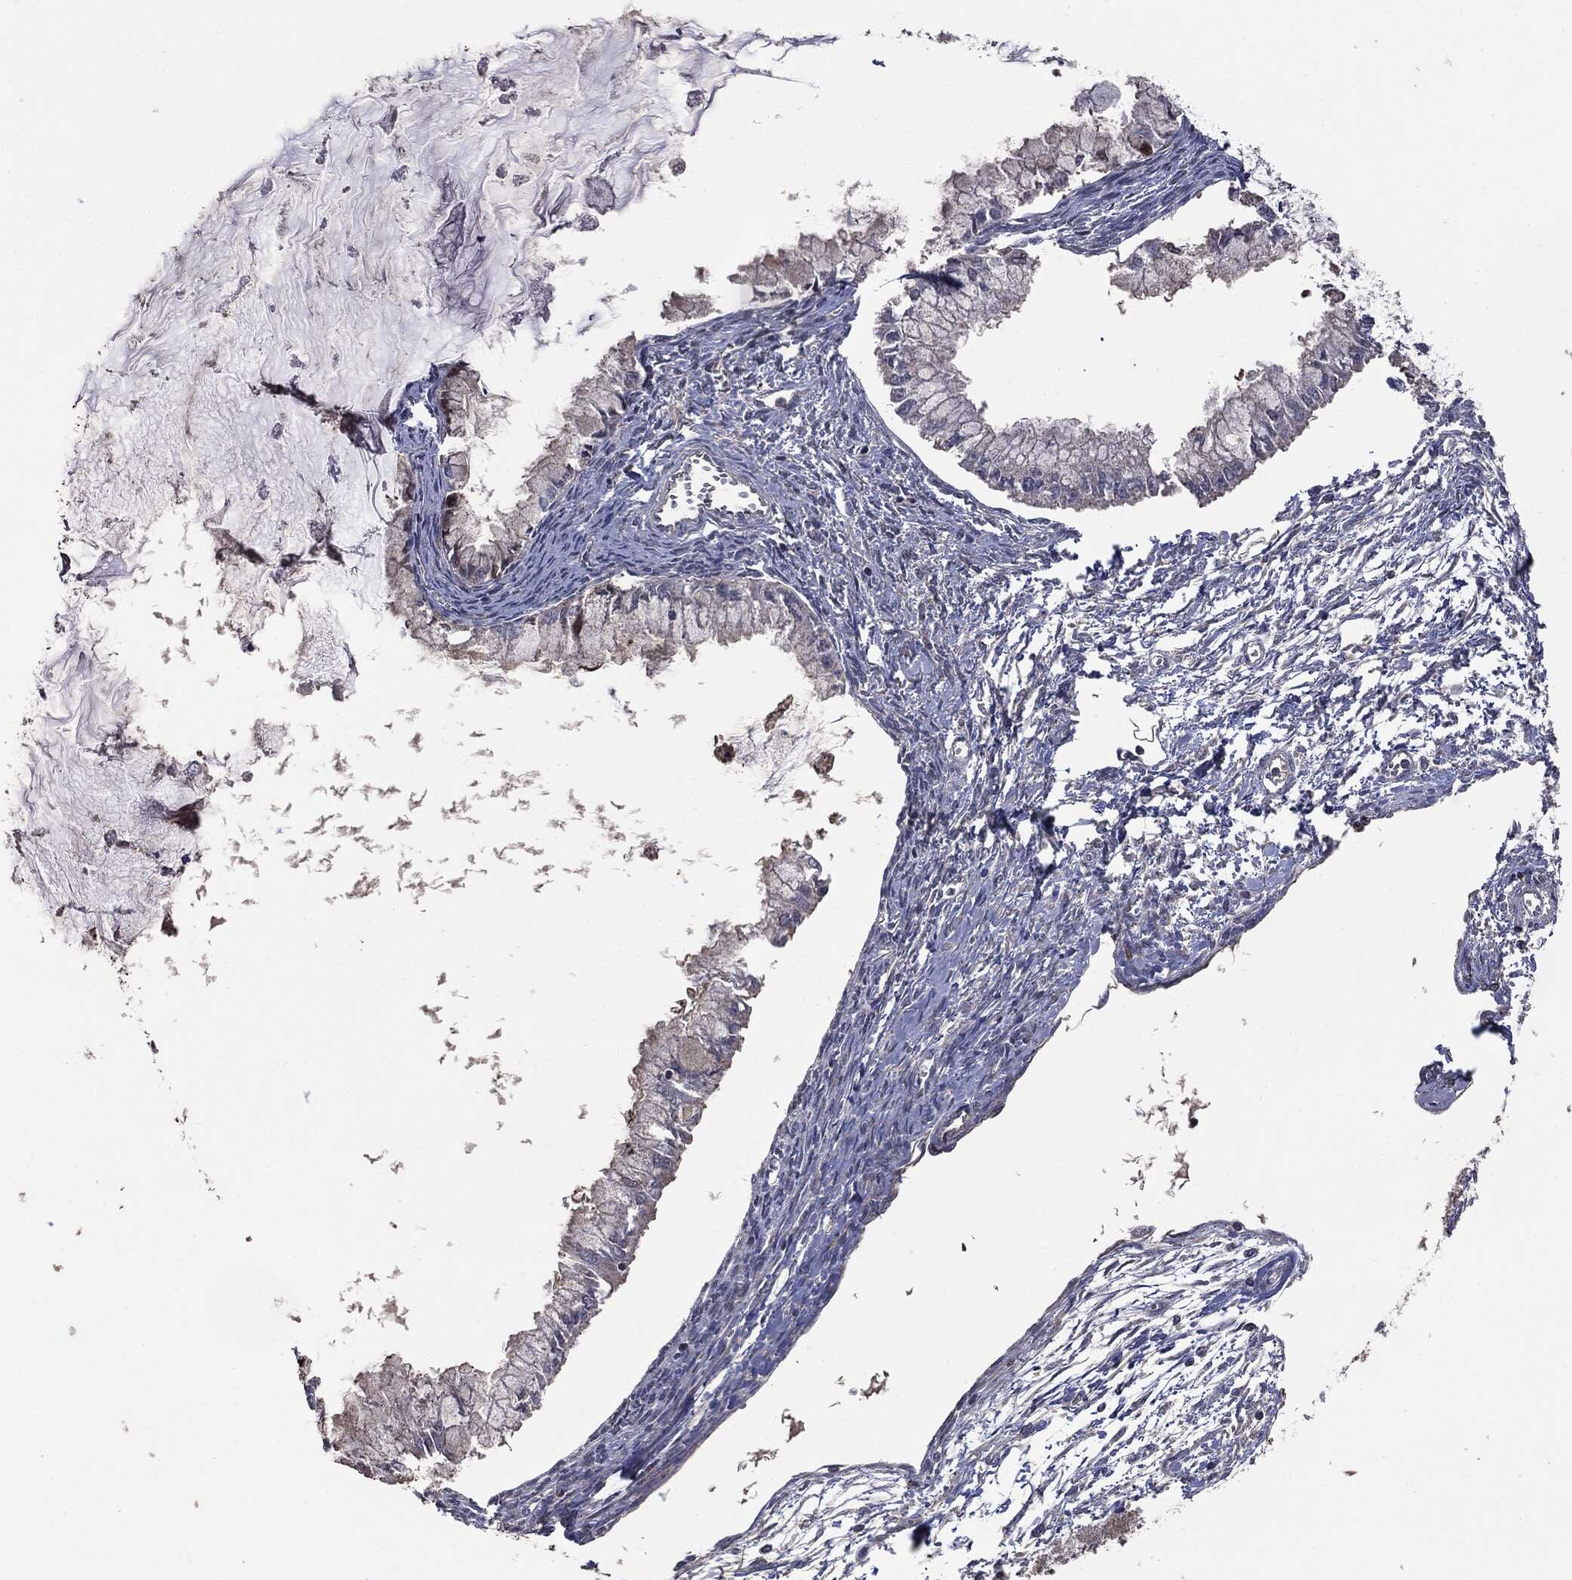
{"staining": {"intensity": "negative", "quantity": "none", "location": "none"}, "tissue": "ovarian cancer", "cell_type": "Tumor cells", "image_type": "cancer", "snomed": [{"axis": "morphology", "description": "Cystadenocarcinoma, mucinous, NOS"}, {"axis": "topography", "description": "Ovary"}], "caption": "This is a photomicrograph of IHC staining of ovarian mucinous cystadenocarcinoma, which shows no staining in tumor cells.", "gene": "MTOR", "patient": {"sex": "female", "age": 34}}